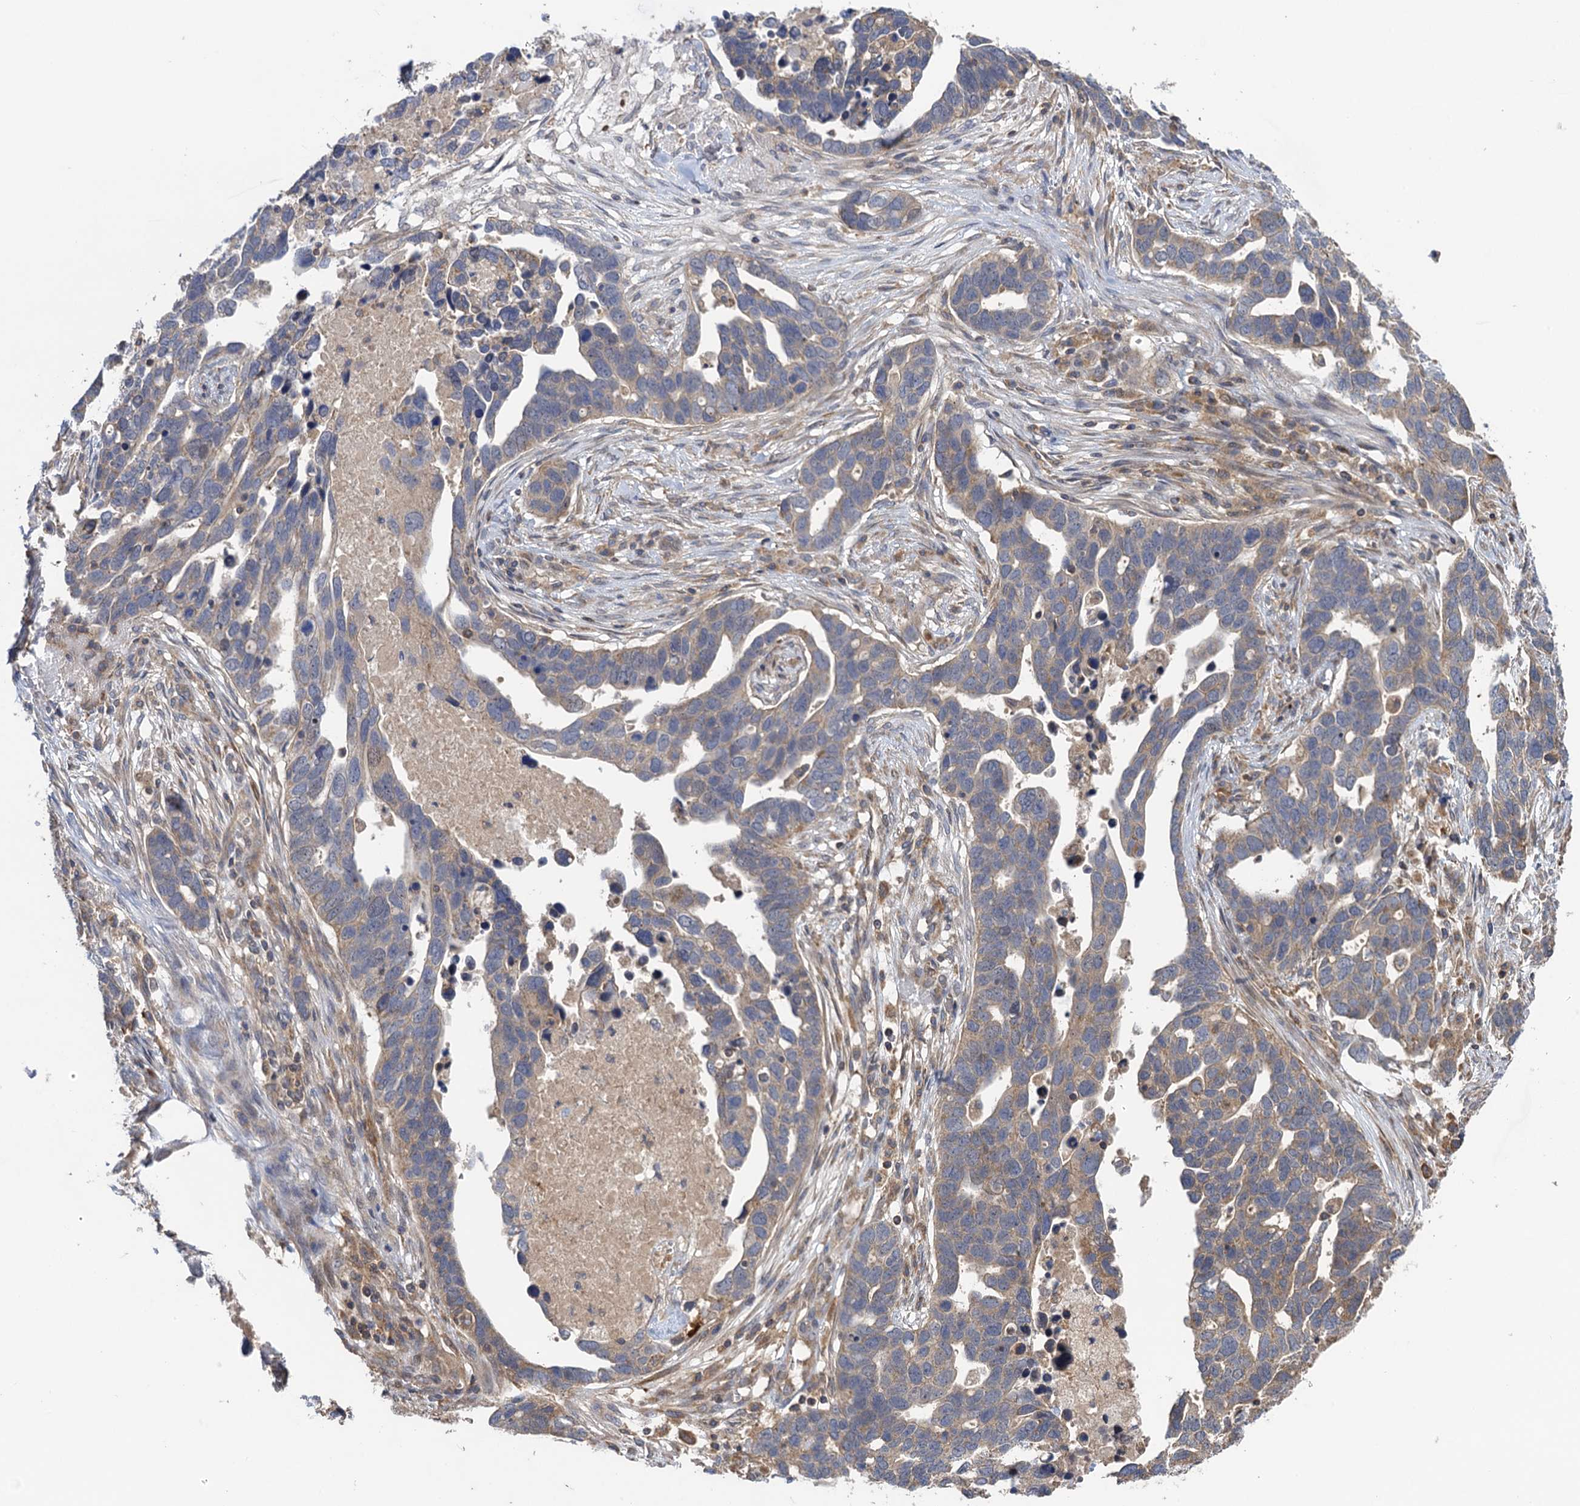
{"staining": {"intensity": "weak", "quantity": "<25%", "location": "cytoplasmic/membranous"}, "tissue": "ovarian cancer", "cell_type": "Tumor cells", "image_type": "cancer", "snomed": [{"axis": "morphology", "description": "Cystadenocarcinoma, serous, NOS"}, {"axis": "topography", "description": "Ovary"}], "caption": "Protein analysis of serous cystadenocarcinoma (ovarian) reveals no significant staining in tumor cells. (Stains: DAB IHC with hematoxylin counter stain, Microscopy: brightfield microscopy at high magnification).", "gene": "WDR88", "patient": {"sex": "female", "age": 54}}